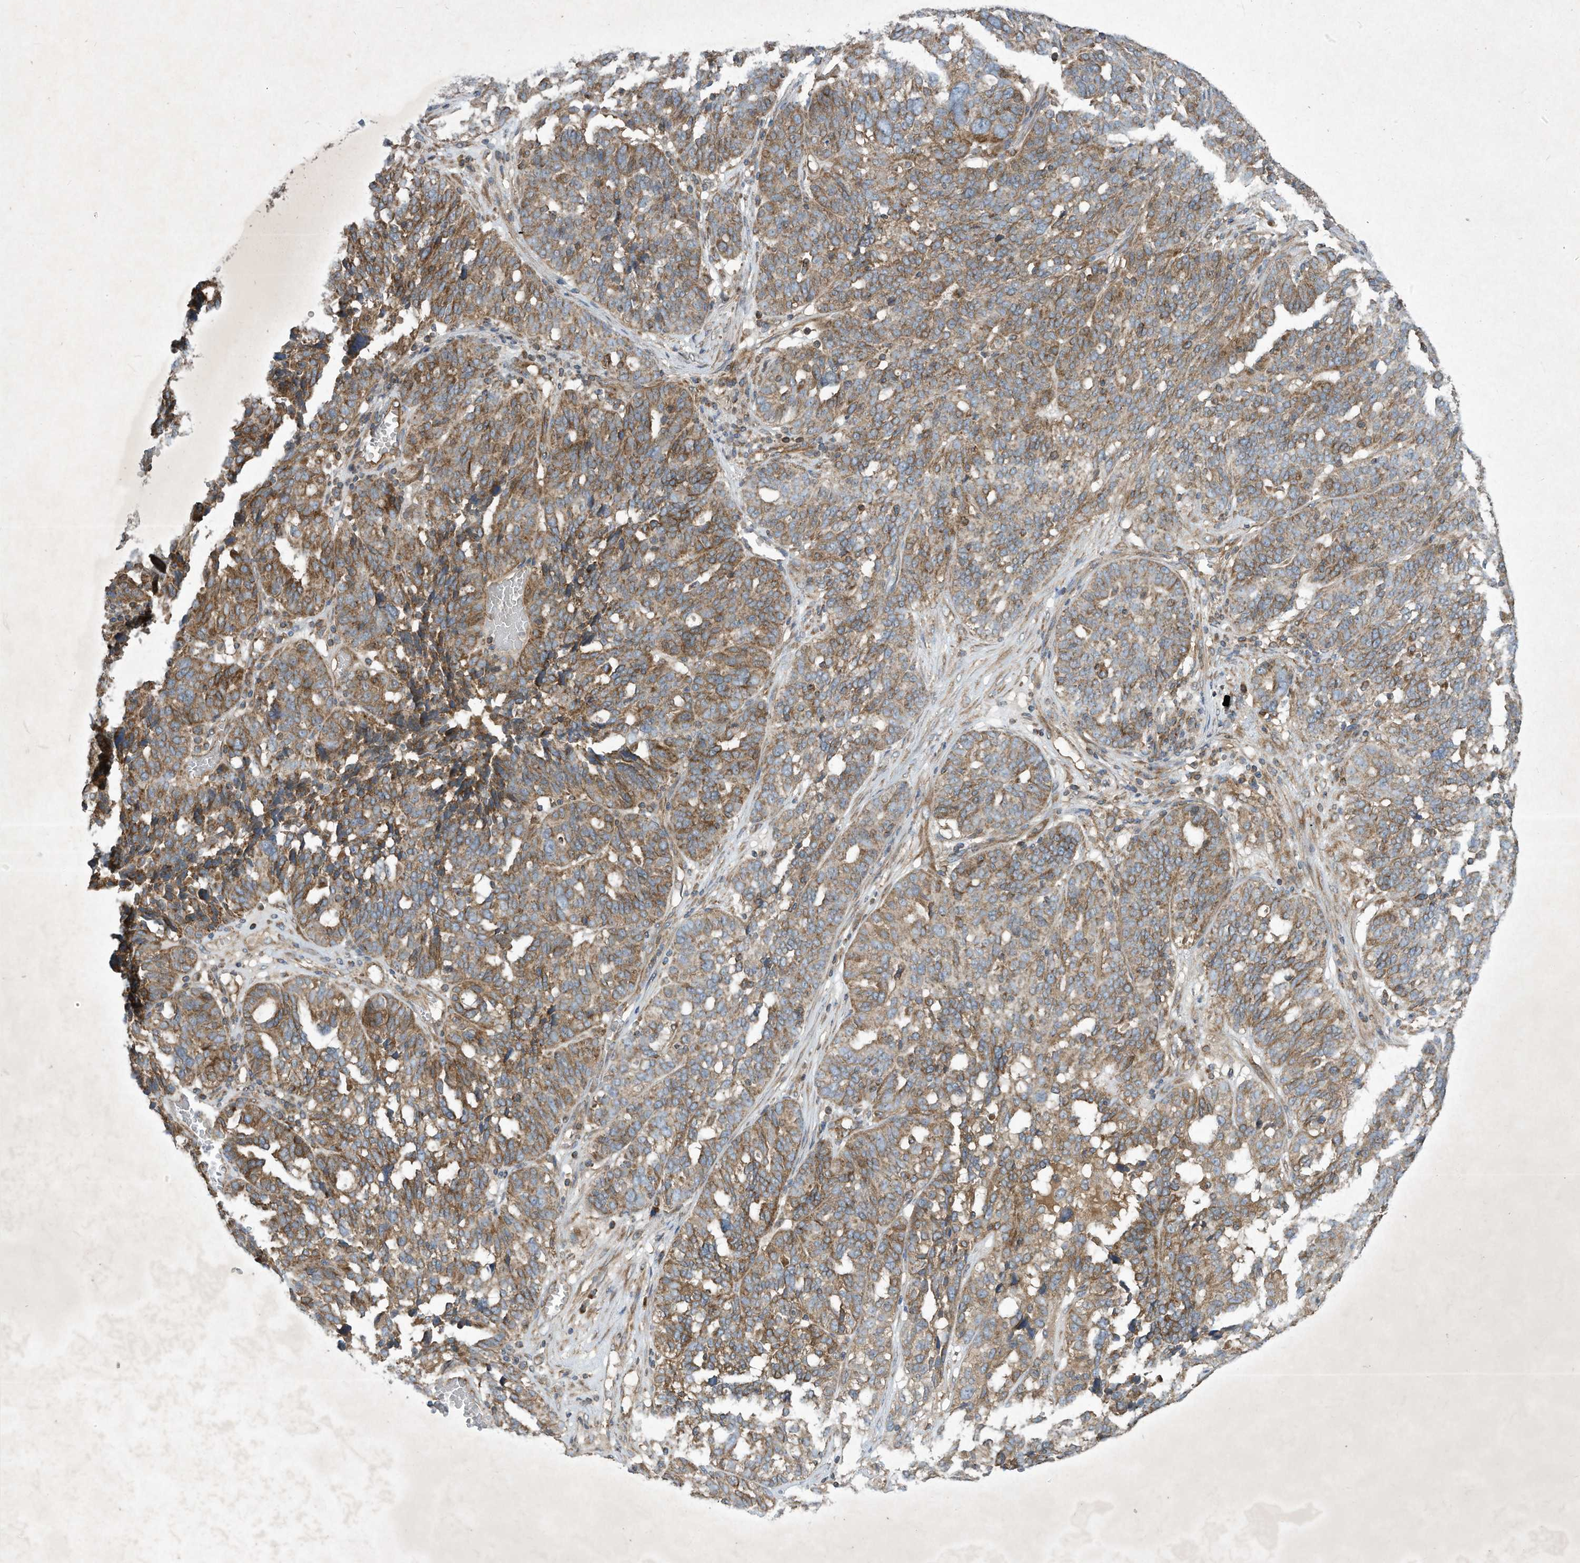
{"staining": {"intensity": "moderate", "quantity": ">75%", "location": "cytoplasmic/membranous"}, "tissue": "ovarian cancer", "cell_type": "Tumor cells", "image_type": "cancer", "snomed": [{"axis": "morphology", "description": "Cystadenocarcinoma, serous, NOS"}, {"axis": "topography", "description": "Ovary"}], "caption": "A photomicrograph showing moderate cytoplasmic/membranous positivity in approximately >75% of tumor cells in ovarian cancer, as visualized by brown immunohistochemical staining.", "gene": "SYNJ2", "patient": {"sex": "female", "age": 59}}